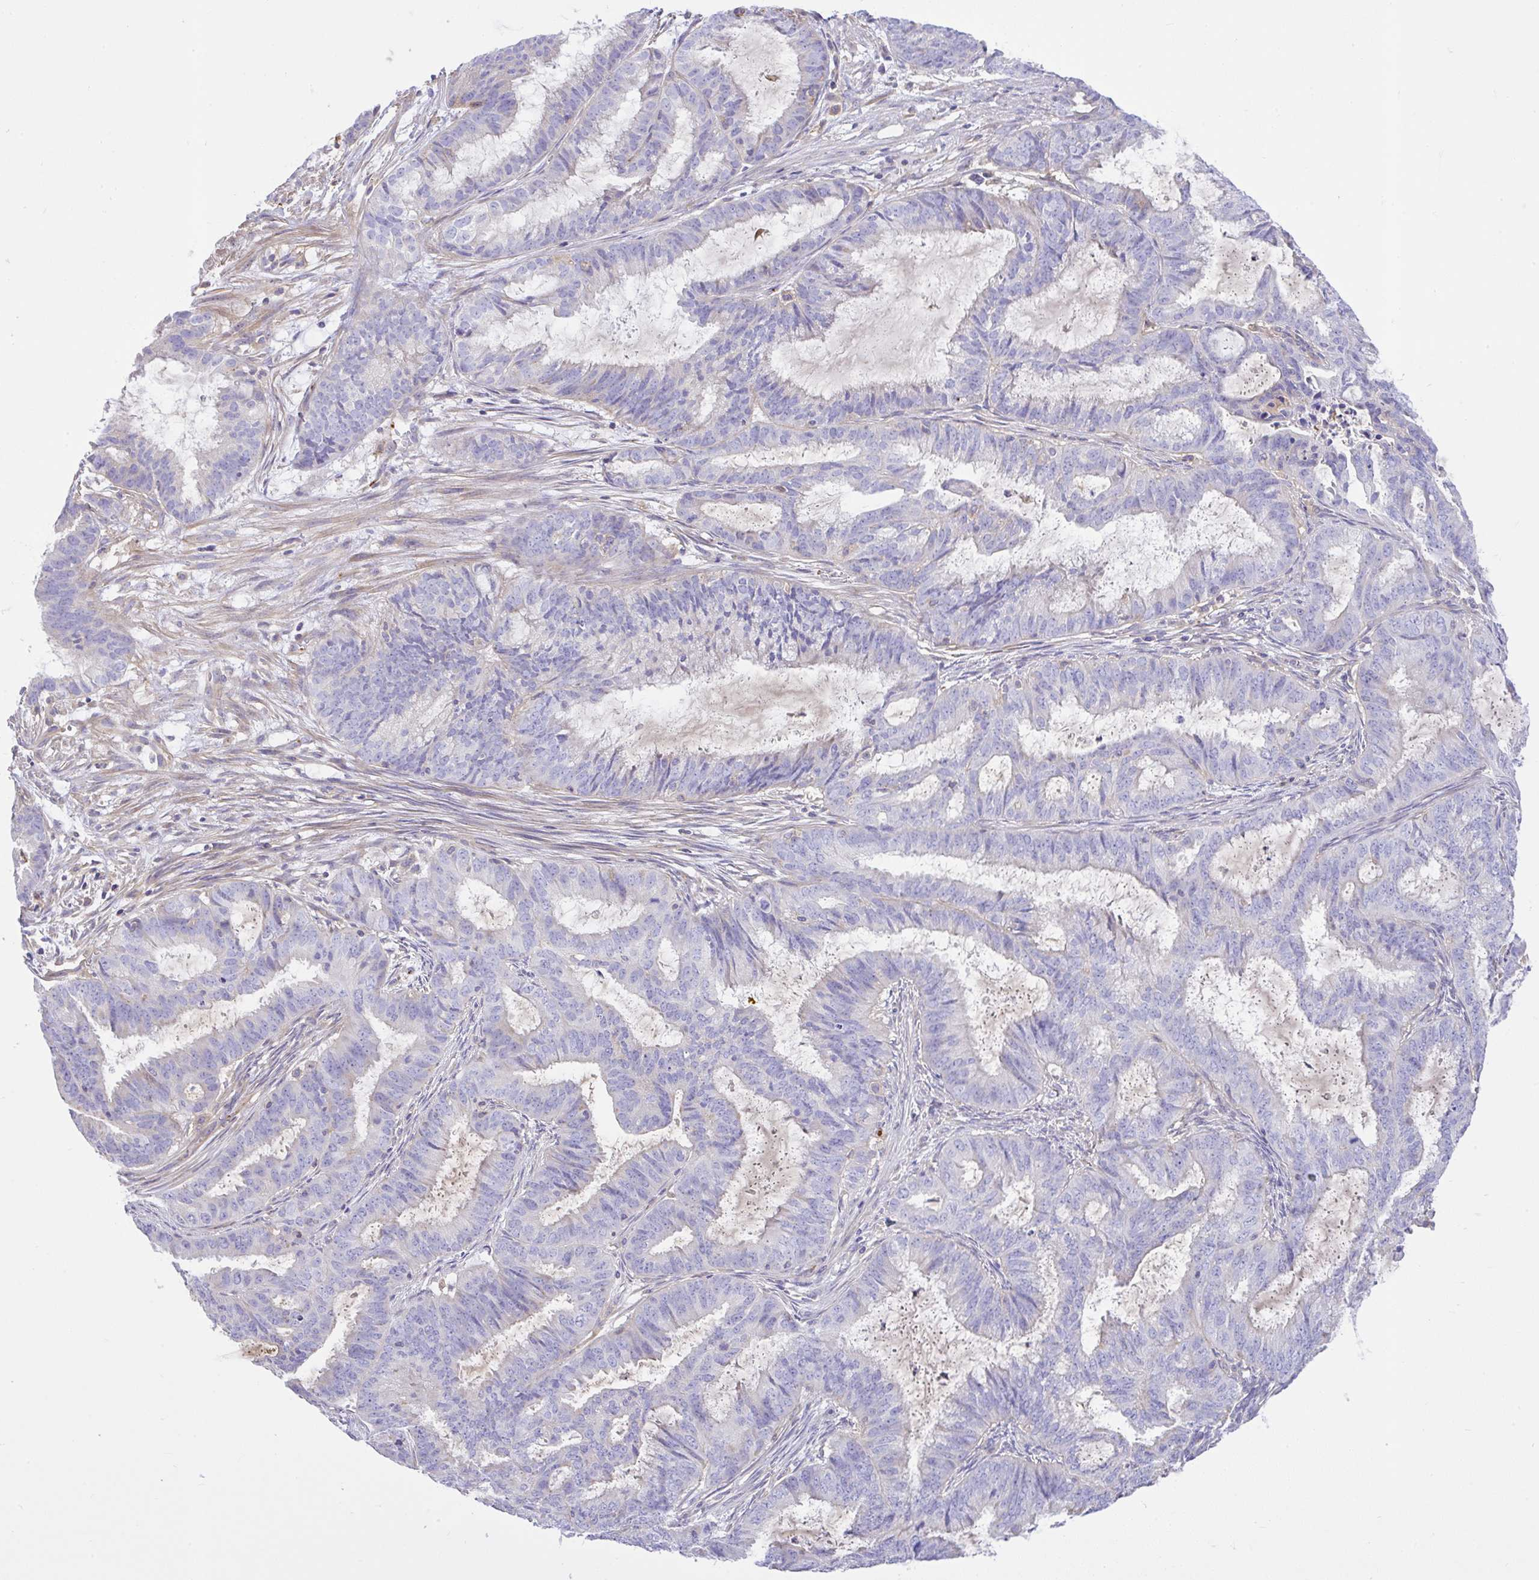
{"staining": {"intensity": "negative", "quantity": "none", "location": "none"}, "tissue": "endometrial cancer", "cell_type": "Tumor cells", "image_type": "cancer", "snomed": [{"axis": "morphology", "description": "Adenocarcinoma, NOS"}, {"axis": "topography", "description": "Endometrium"}], "caption": "Image shows no significant protein staining in tumor cells of endometrial adenocarcinoma.", "gene": "CCDC142", "patient": {"sex": "female", "age": 51}}